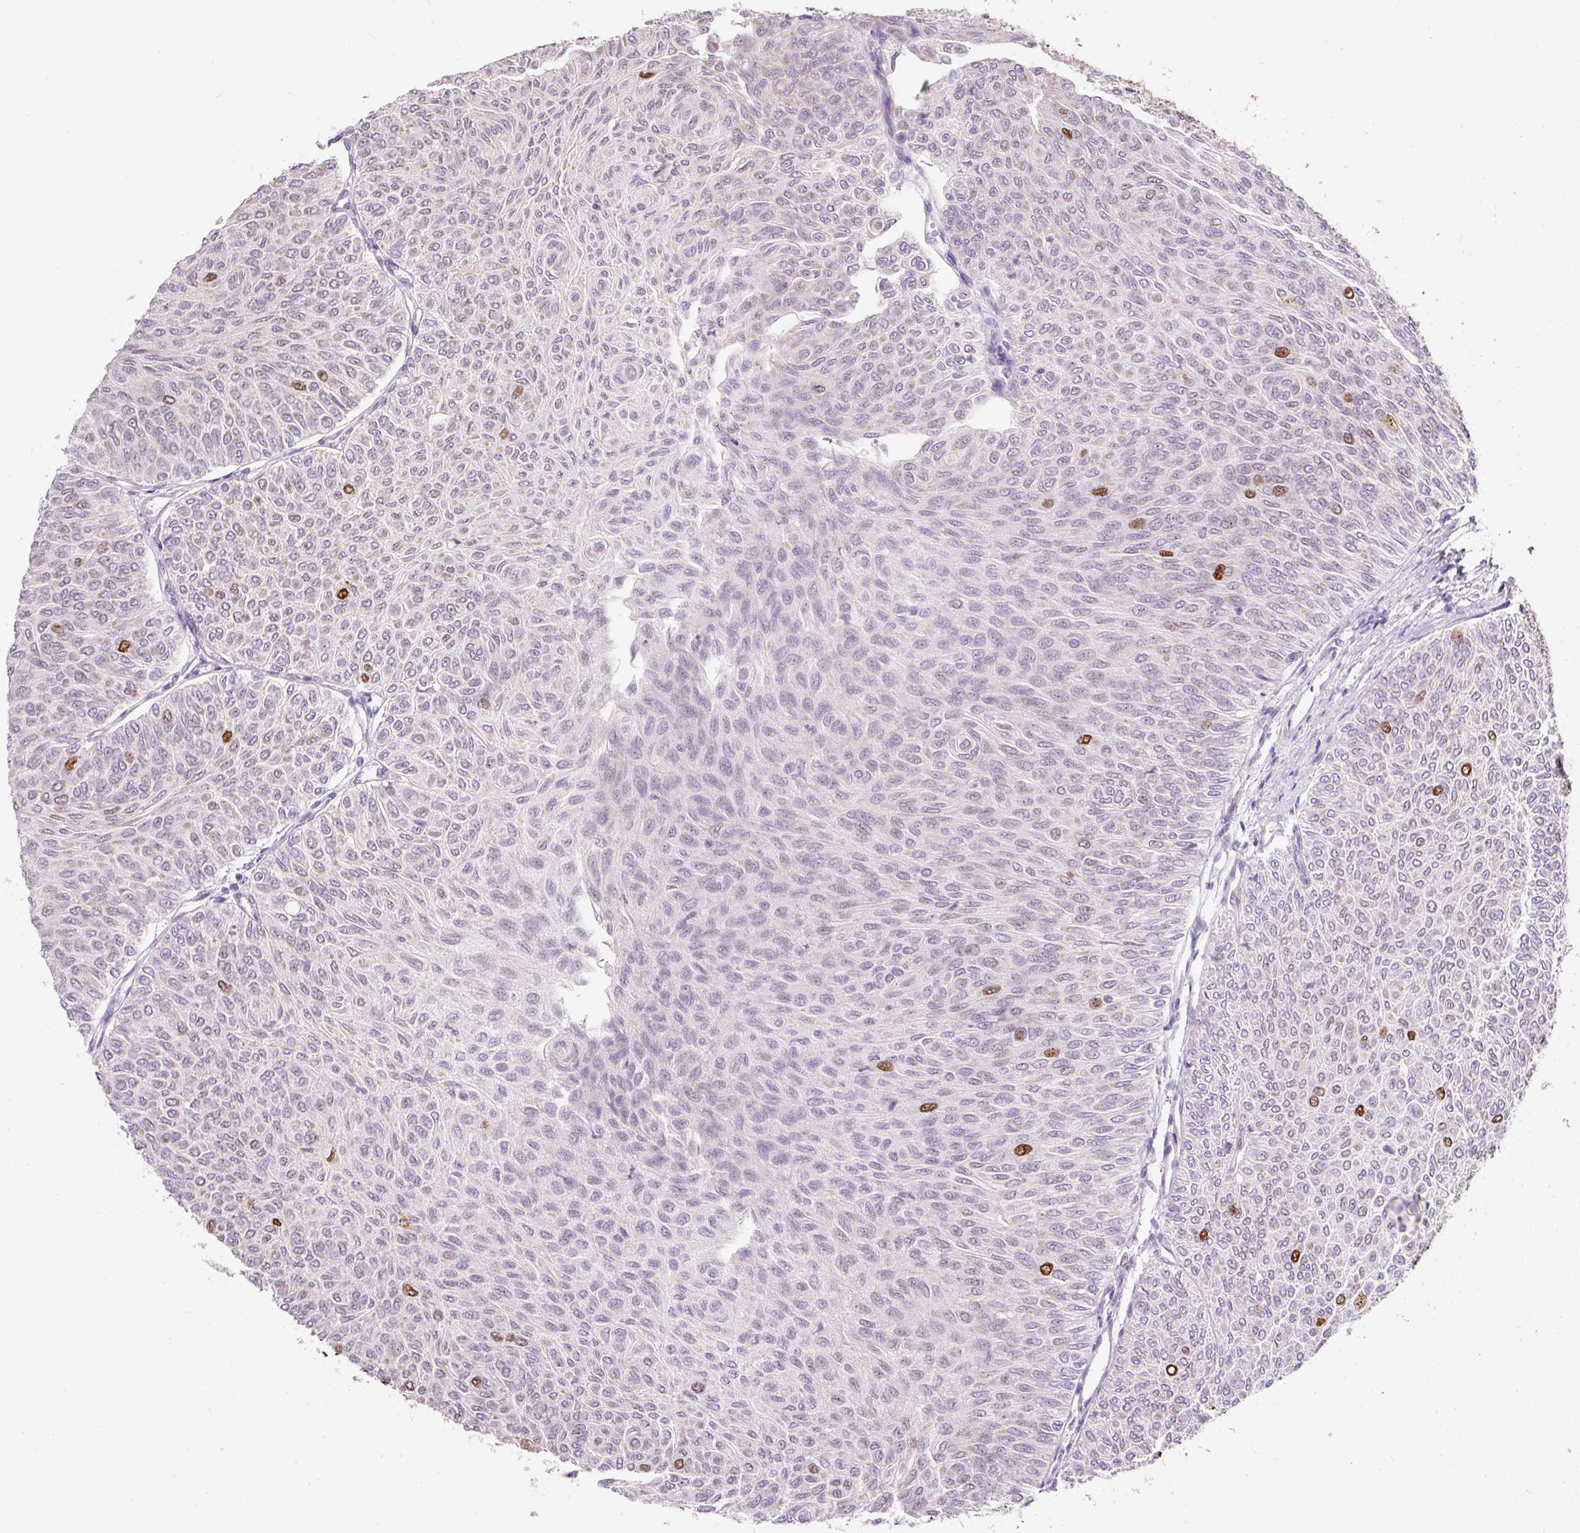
{"staining": {"intensity": "strong", "quantity": "<25%", "location": "nuclear"}, "tissue": "urothelial cancer", "cell_type": "Tumor cells", "image_type": "cancer", "snomed": [{"axis": "morphology", "description": "Urothelial carcinoma, Low grade"}, {"axis": "topography", "description": "Urinary bladder"}], "caption": "Protein expression analysis of urothelial carcinoma (low-grade) reveals strong nuclear positivity in about <25% of tumor cells. (brown staining indicates protein expression, while blue staining denotes nuclei).", "gene": "KPNA2", "patient": {"sex": "male", "age": 78}}